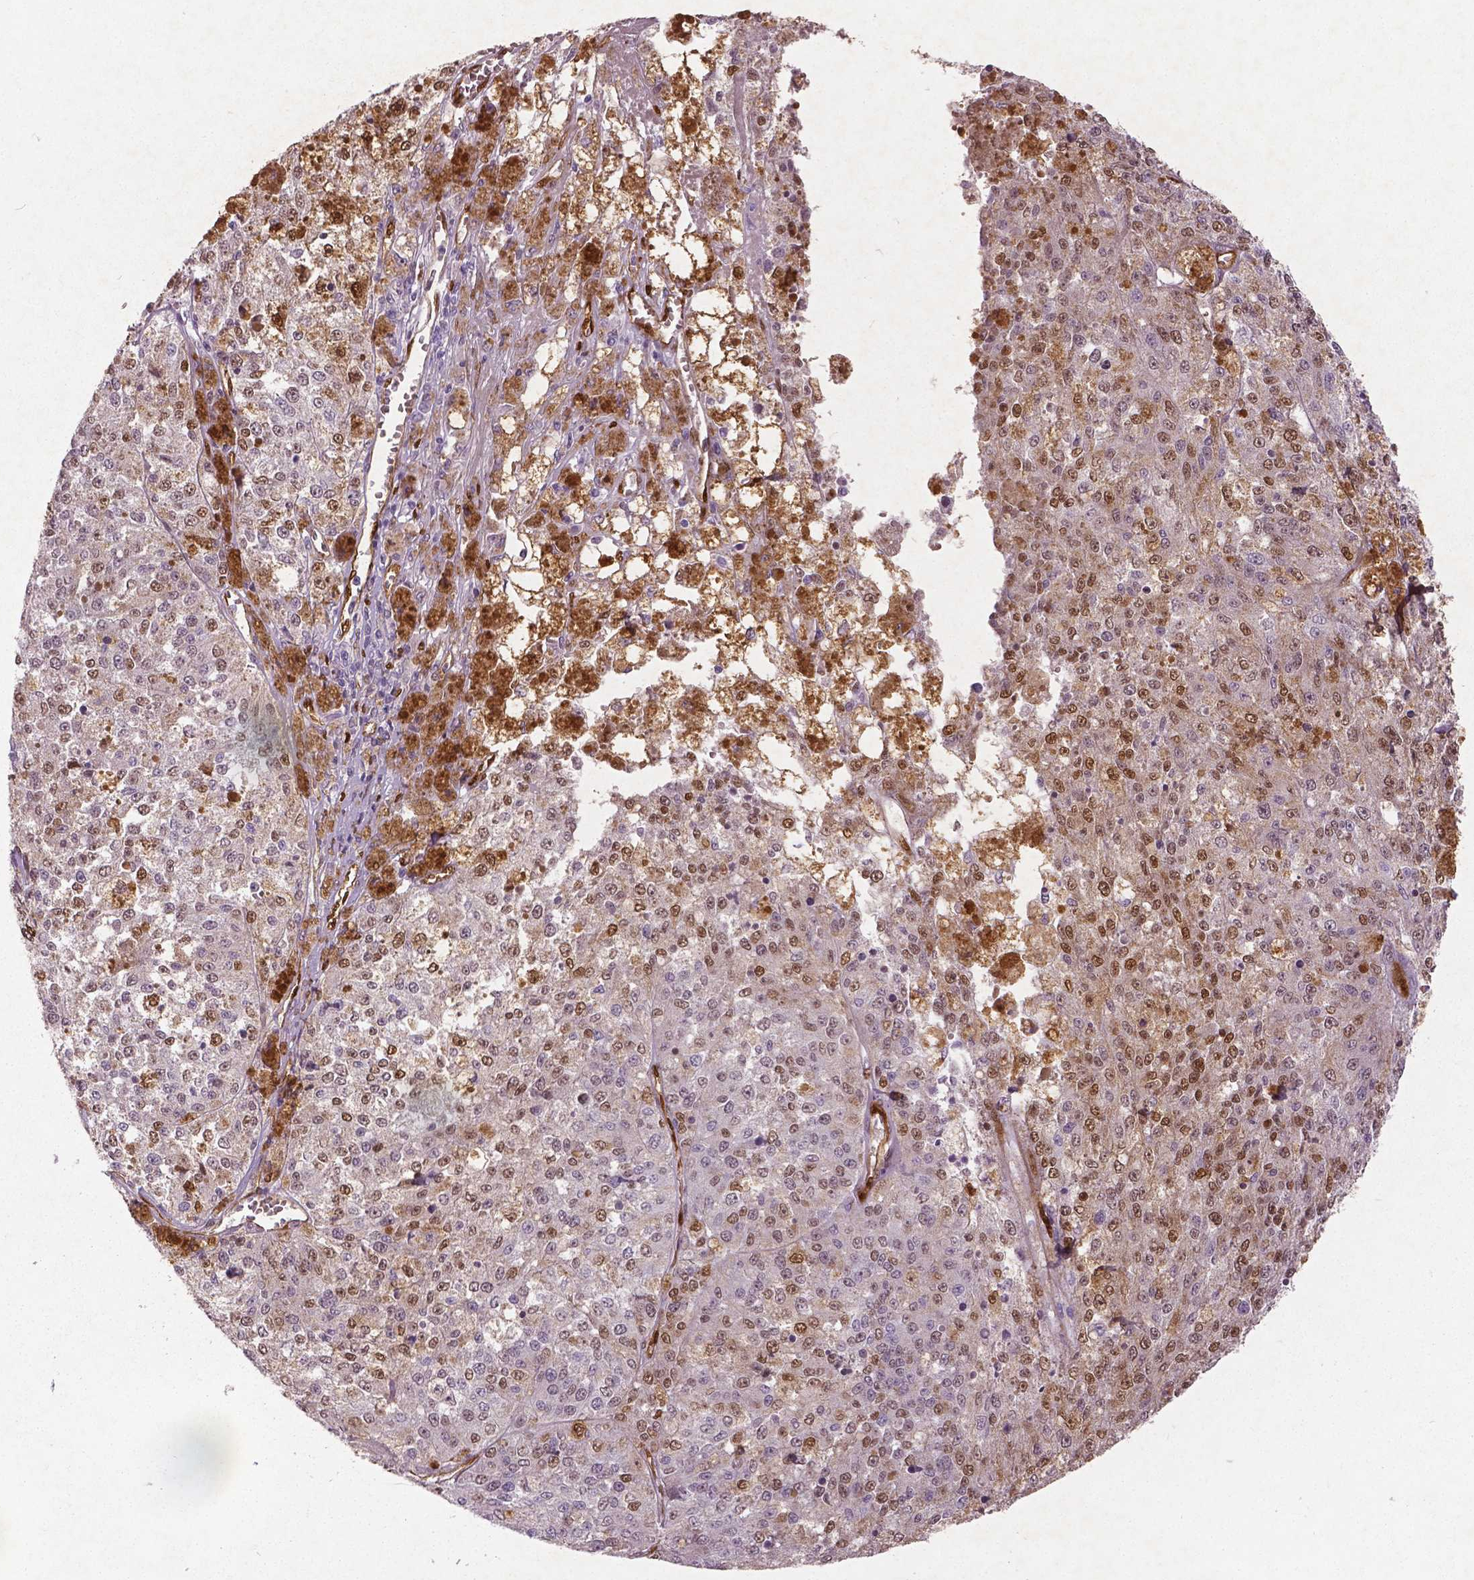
{"staining": {"intensity": "moderate", "quantity": "25%-75%", "location": "cytoplasmic/membranous,nuclear"}, "tissue": "melanoma", "cell_type": "Tumor cells", "image_type": "cancer", "snomed": [{"axis": "morphology", "description": "Malignant melanoma, Metastatic site"}, {"axis": "topography", "description": "Lymph node"}], "caption": "Immunohistochemical staining of melanoma reveals moderate cytoplasmic/membranous and nuclear protein expression in about 25%-75% of tumor cells. (DAB IHC with brightfield microscopy, high magnification).", "gene": "WWTR1", "patient": {"sex": "female", "age": 64}}